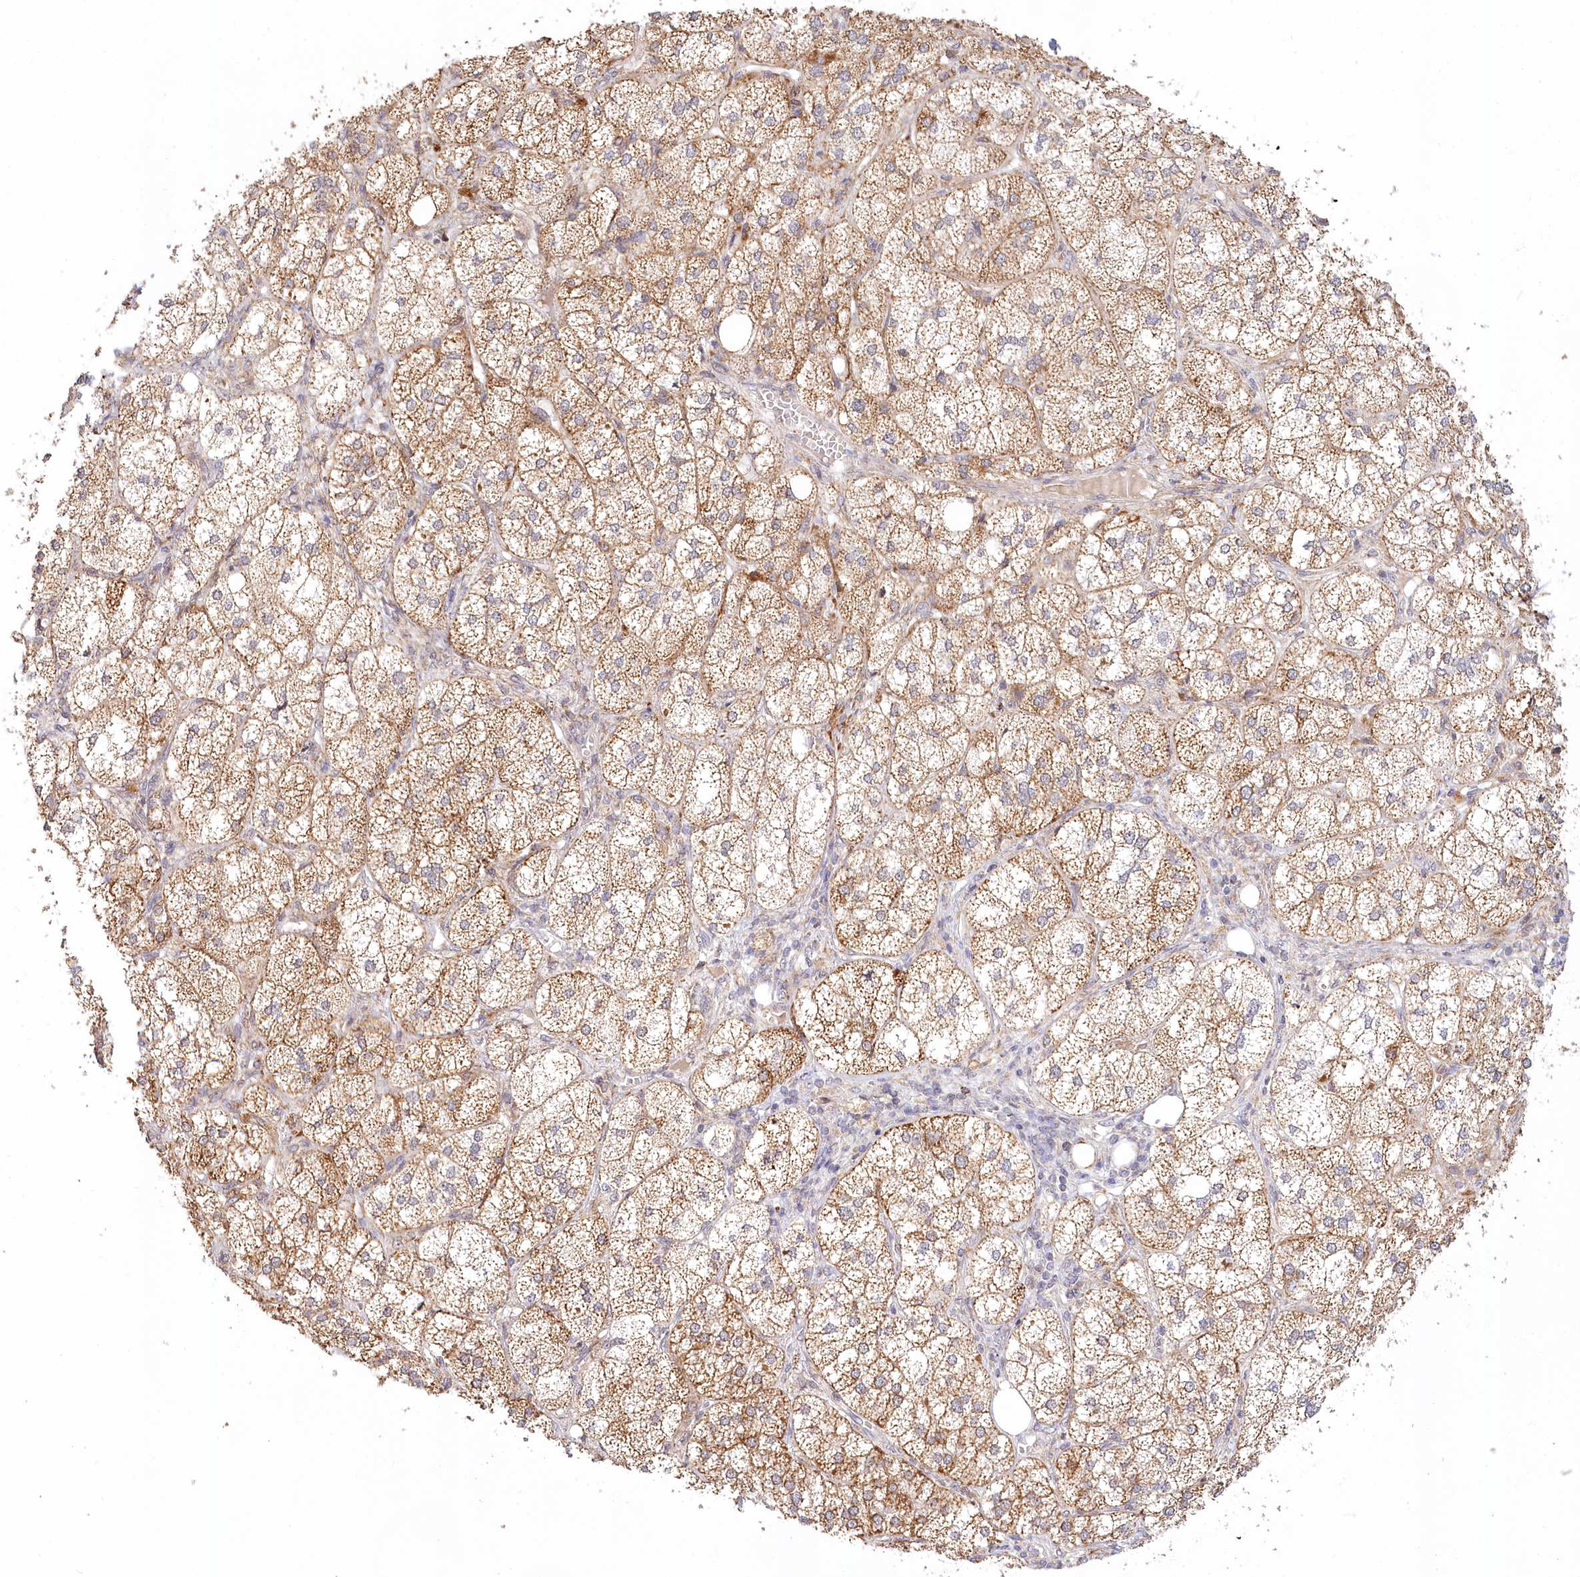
{"staining": {"intensity": "strong", "quantity": "25%-75%", "location": "cytoplasmic/membranous"}, "tissue": "adrenal gland", "cell_type": "Glandular cells", "image_type": "normal", "snomed": [{"axis": "morphology", "description": "Normal tissue, NOS"}, {"axis": "topography", "description": "Adrenal gland"}], "caption": "Brown immunohistochemical staining in normal adrenal gland reveals strong cytoplasmic/membranous positivity in about 25%-75% of glandular cells.", "gene": "RTN4IP1", "patient": {"sex": "female", "age": 61}}